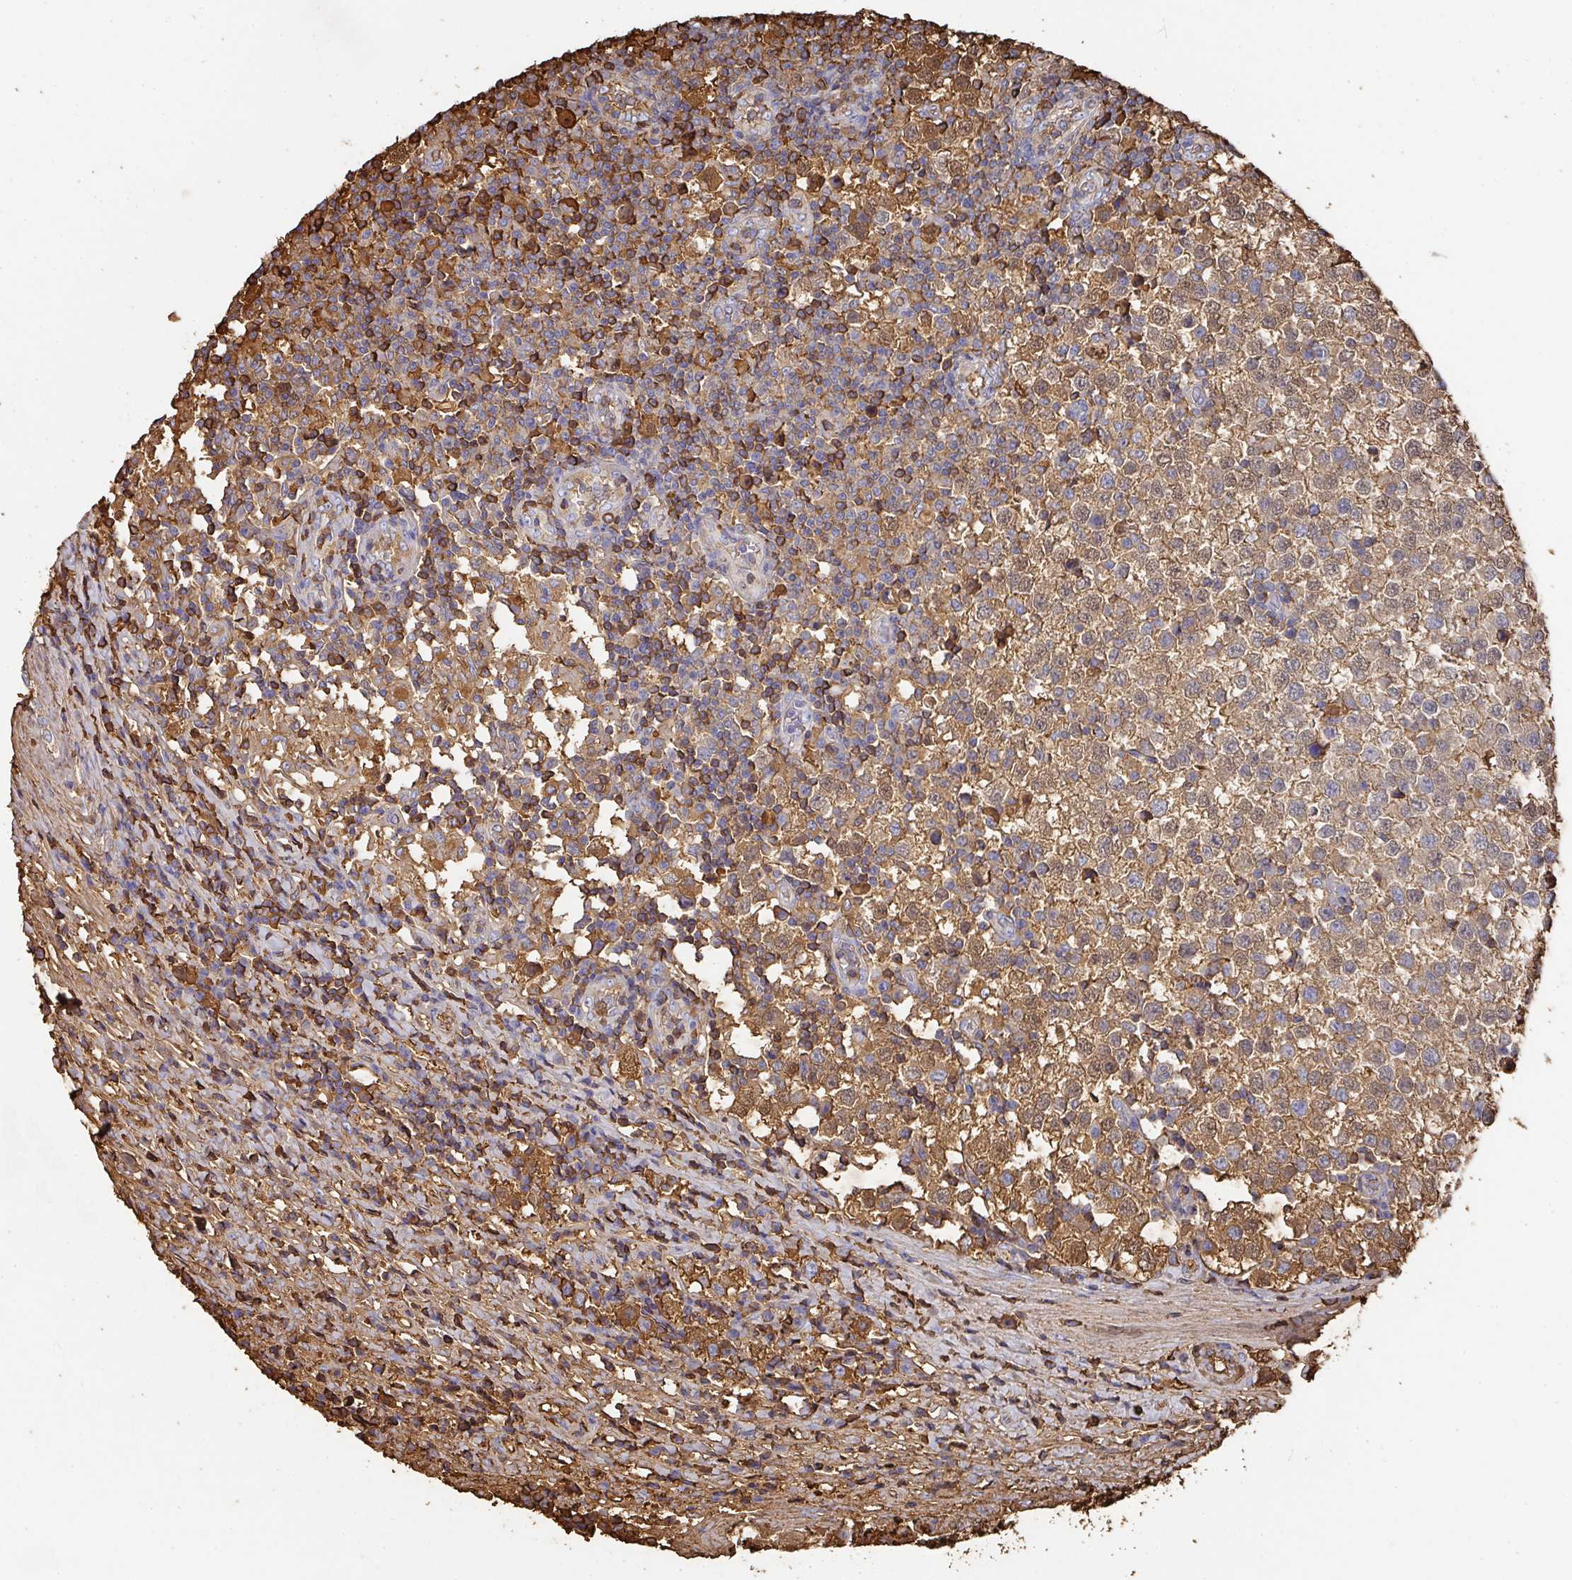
{"staining": {"intensity": "moderate", "quantity": ">75%", "location": "cytoplasmic/membranous"}, "tissue": "testis cancer", "cell_type": "Tumor cells", "image_type": "cancer", "snomed": [{"axis": "morphology", "description": "Seminoma, NOS"}, {"axis": "topography", "description": "Testis"}], "caption": "There is medium levels of moderate cytoplasmic/membranous expression in tumor cells of testis cancer, as demonstrated by immunohistochemical staining (brown color).", "gene": "ALB", "patient": {"sex": "male", "age": 34}}